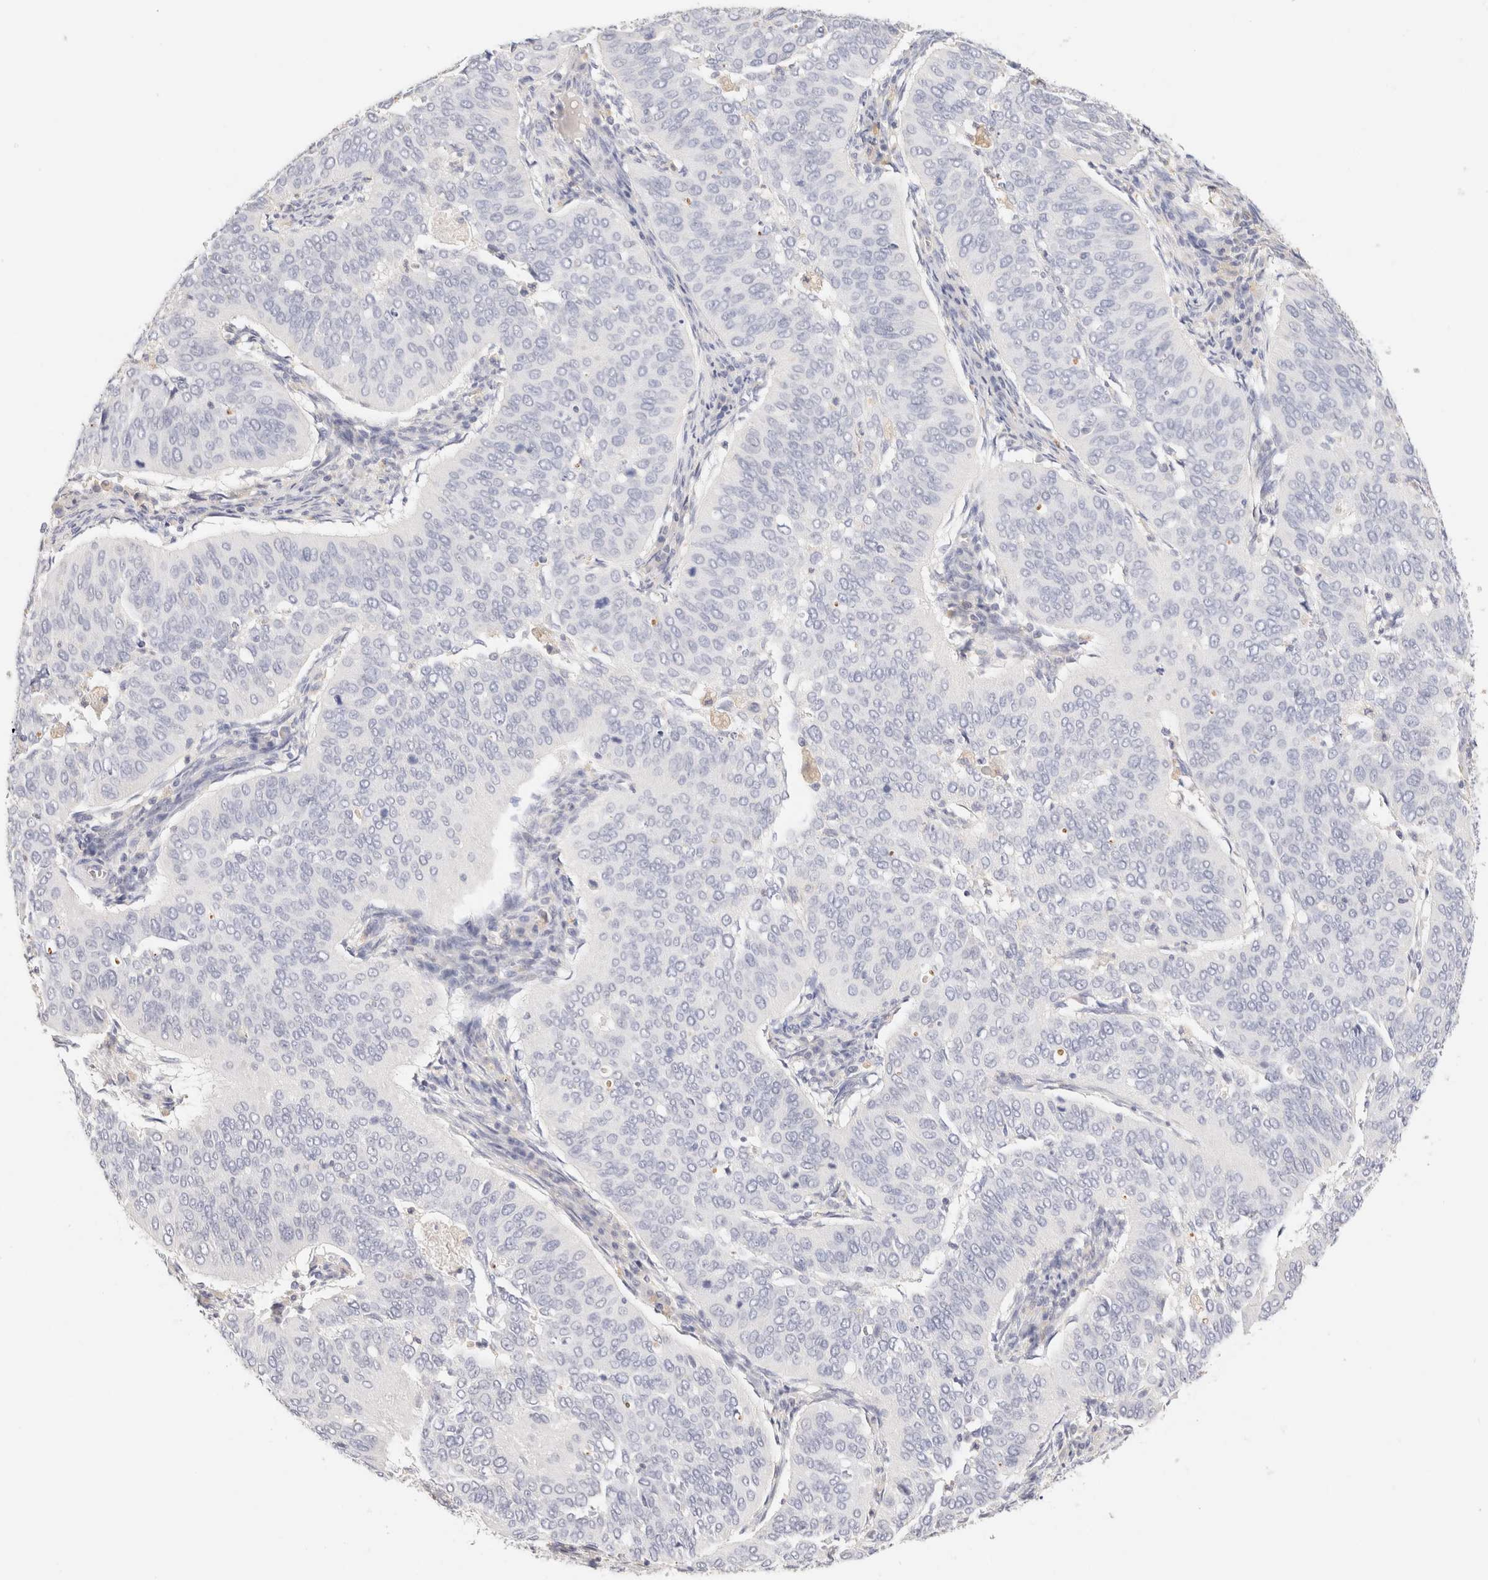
{"staining": {"intensity": "negative", "quantity": "none", "location": "none"}, "tissue": "cervical cancer", "cell_type": "Tumor cells", "image_type": "cancer", "snomed": [{"axis": "morphology", "description": "Normal tissue, NOS"}, {"axis": "morphology", "description": "Squamous cell carcinoma, NOS"}, {"axis": "topography", "description": "Cervix"}], "caption": "Cervical squamous cell carcinoma stained for a protein using IHC reveals no staining tumor cells.", "gene": "SCGB2A2", "patient": {"sex": "female", "age": 39}}